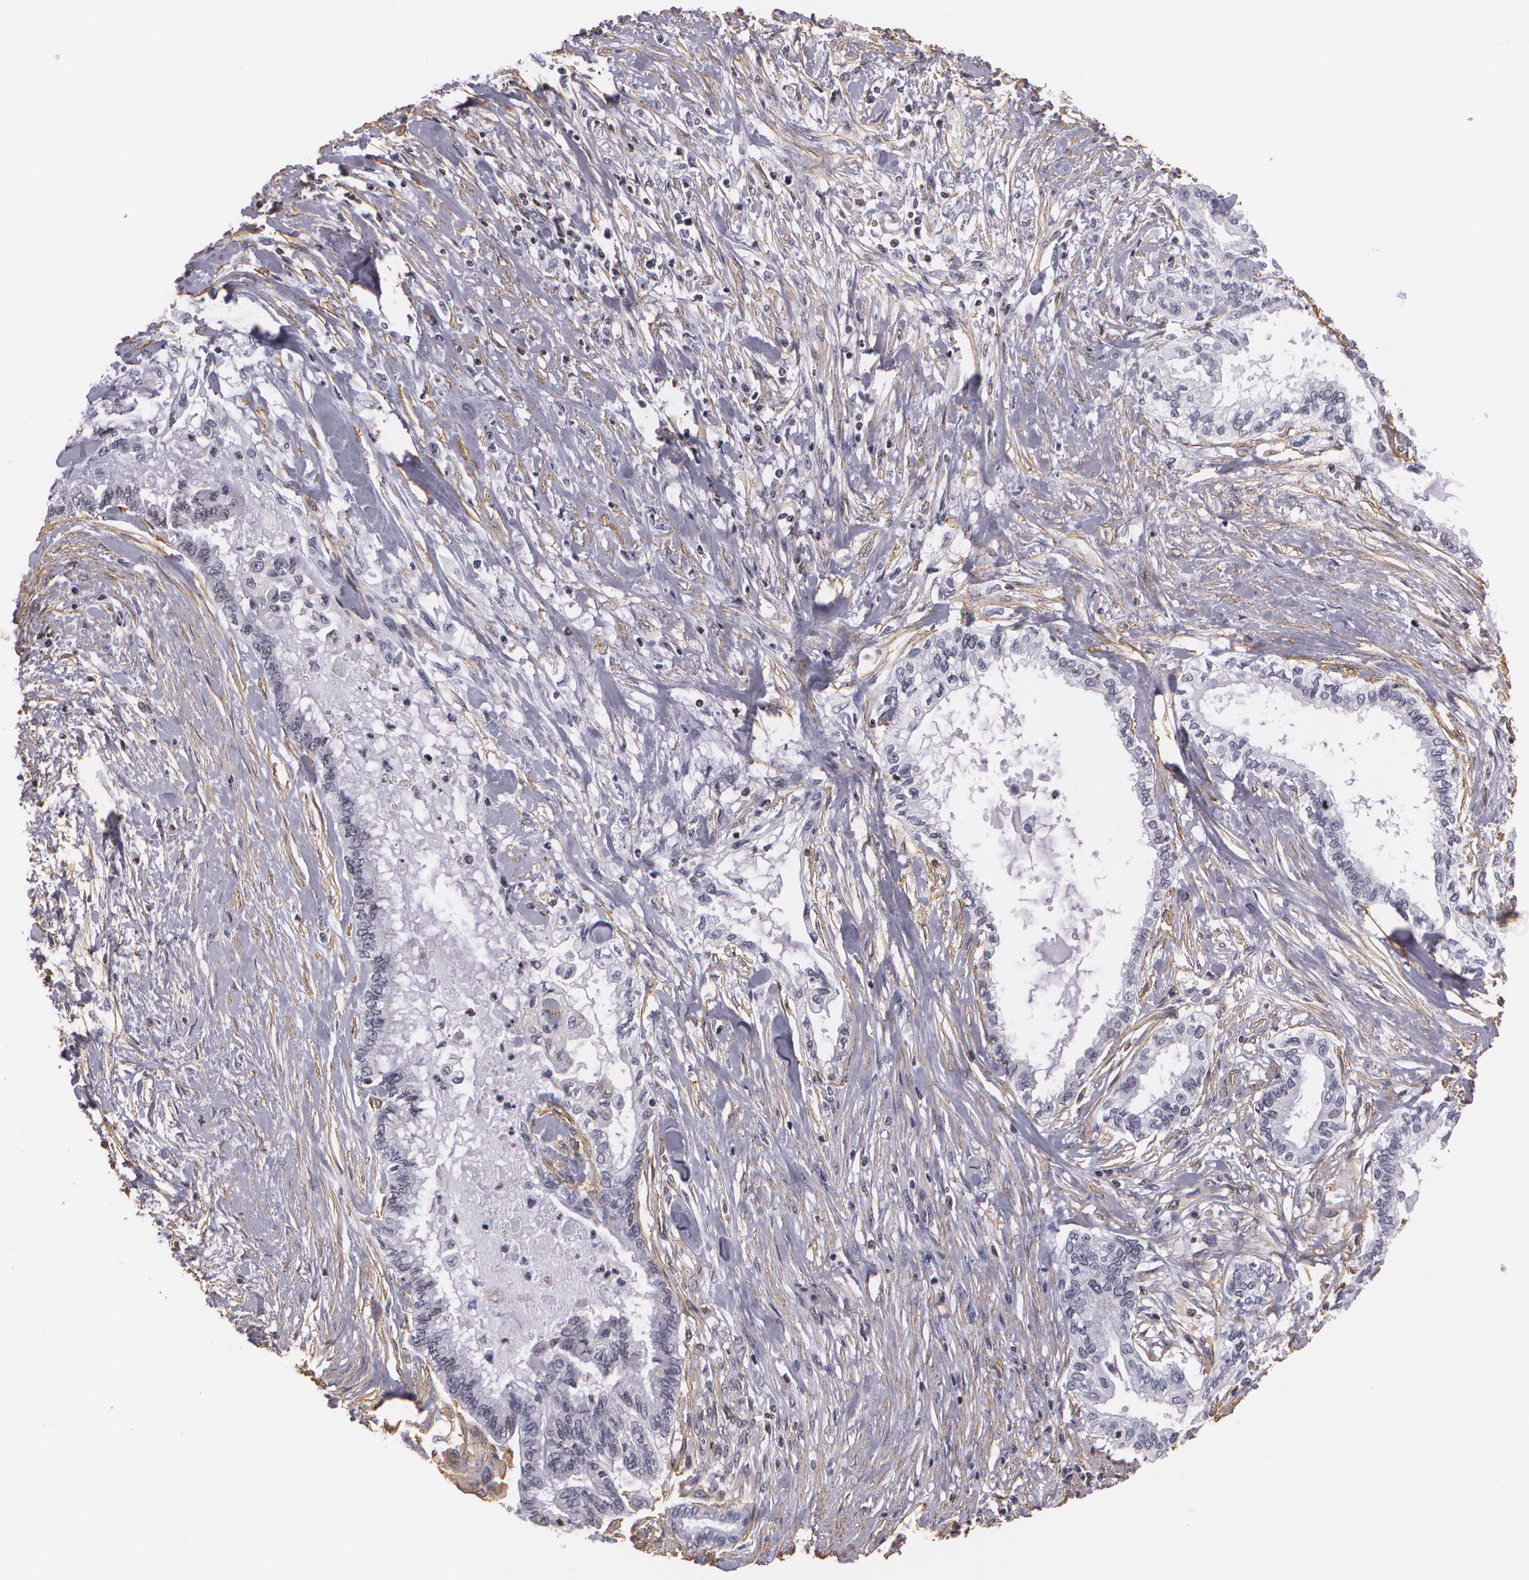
{"staining": {"intensity": "negative", "quantity": "none", "location": "none"}, "tissue": "pancreatic cancer", "cell_type": "Tumor cells", "image_type": "cancer", "snomed": [{"axis": "morphology", "description": "Adenocarcinoma, NOS"}, {"axis": "topography", "description": "Pancreas"}], "caption": "This is an immunohistochemistry micrograph of human pancreatic adenocarcinoma. There is no expression in tumor cells.", "gene": "VAMP1", "patient": {"sex": "female", "age": 64}}